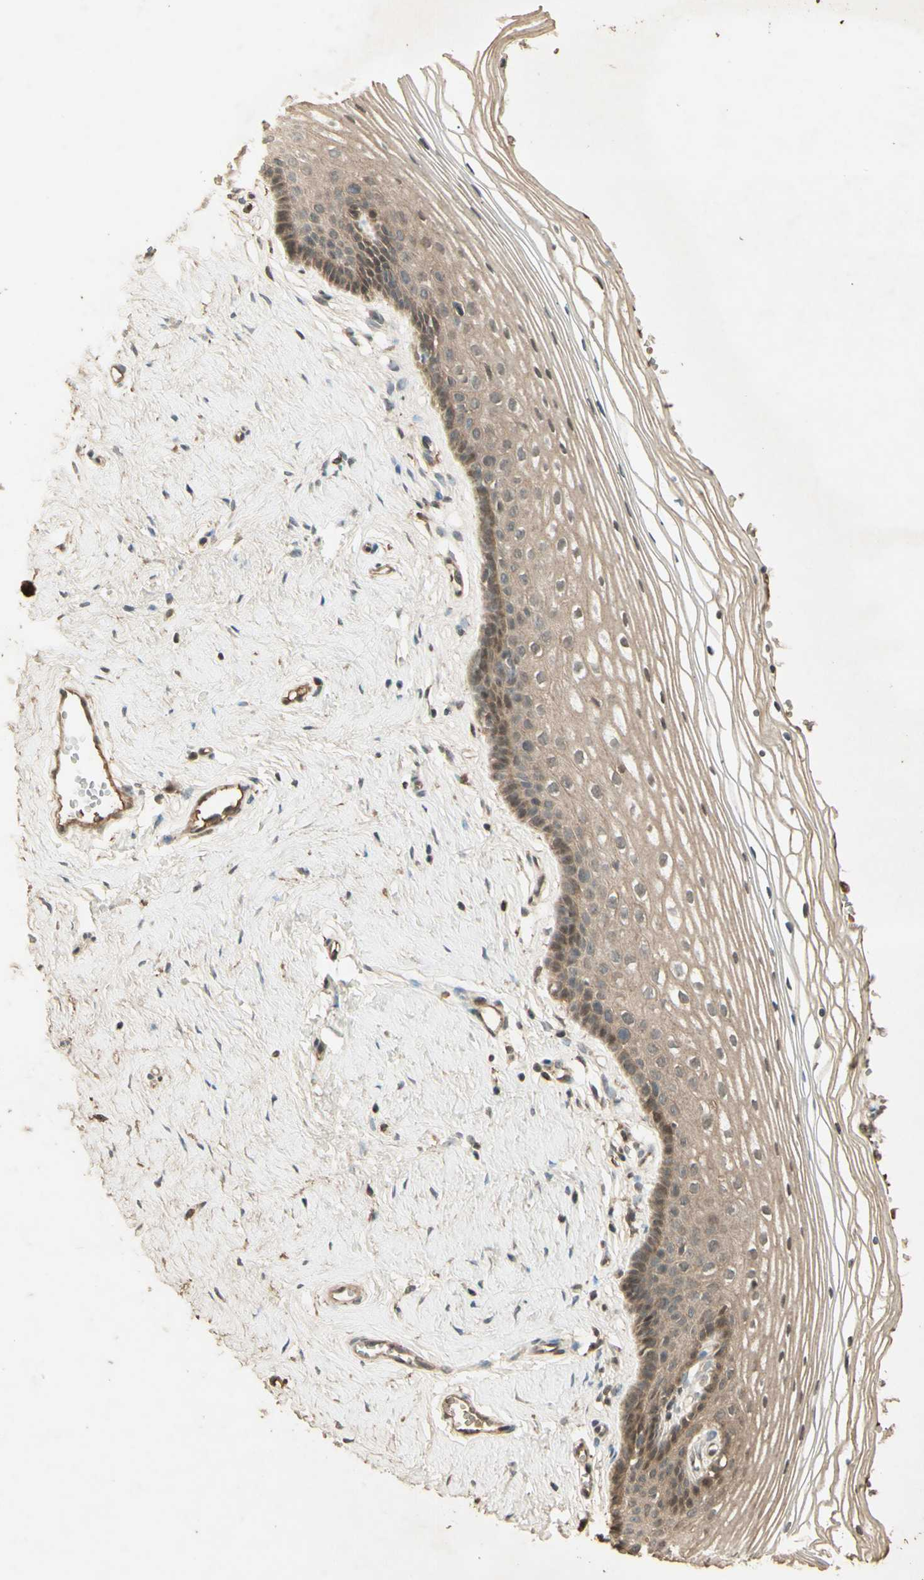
{"staining": {"intensity": "moderate", "quantity": ">75%", "location": "cytoplasmic/membranous"}, "tissue": "vagina", "cell_type": "Squamous epithelial cells", "image_type": "normal", "snomed": [{"axis": "morphology", "description": "Normal tissue, NOS"}, {"axis": "topography", "description": "Vagina"}], "caption": "About >75% of squamous epithelial cells in unremarkable human vagina reveal moderate cytoplasmic/membranous protein staining as visualized by brown immunohistochemical staining.", "gene": "SMAD9", "patient": {"sex": "female", "age": 32}}